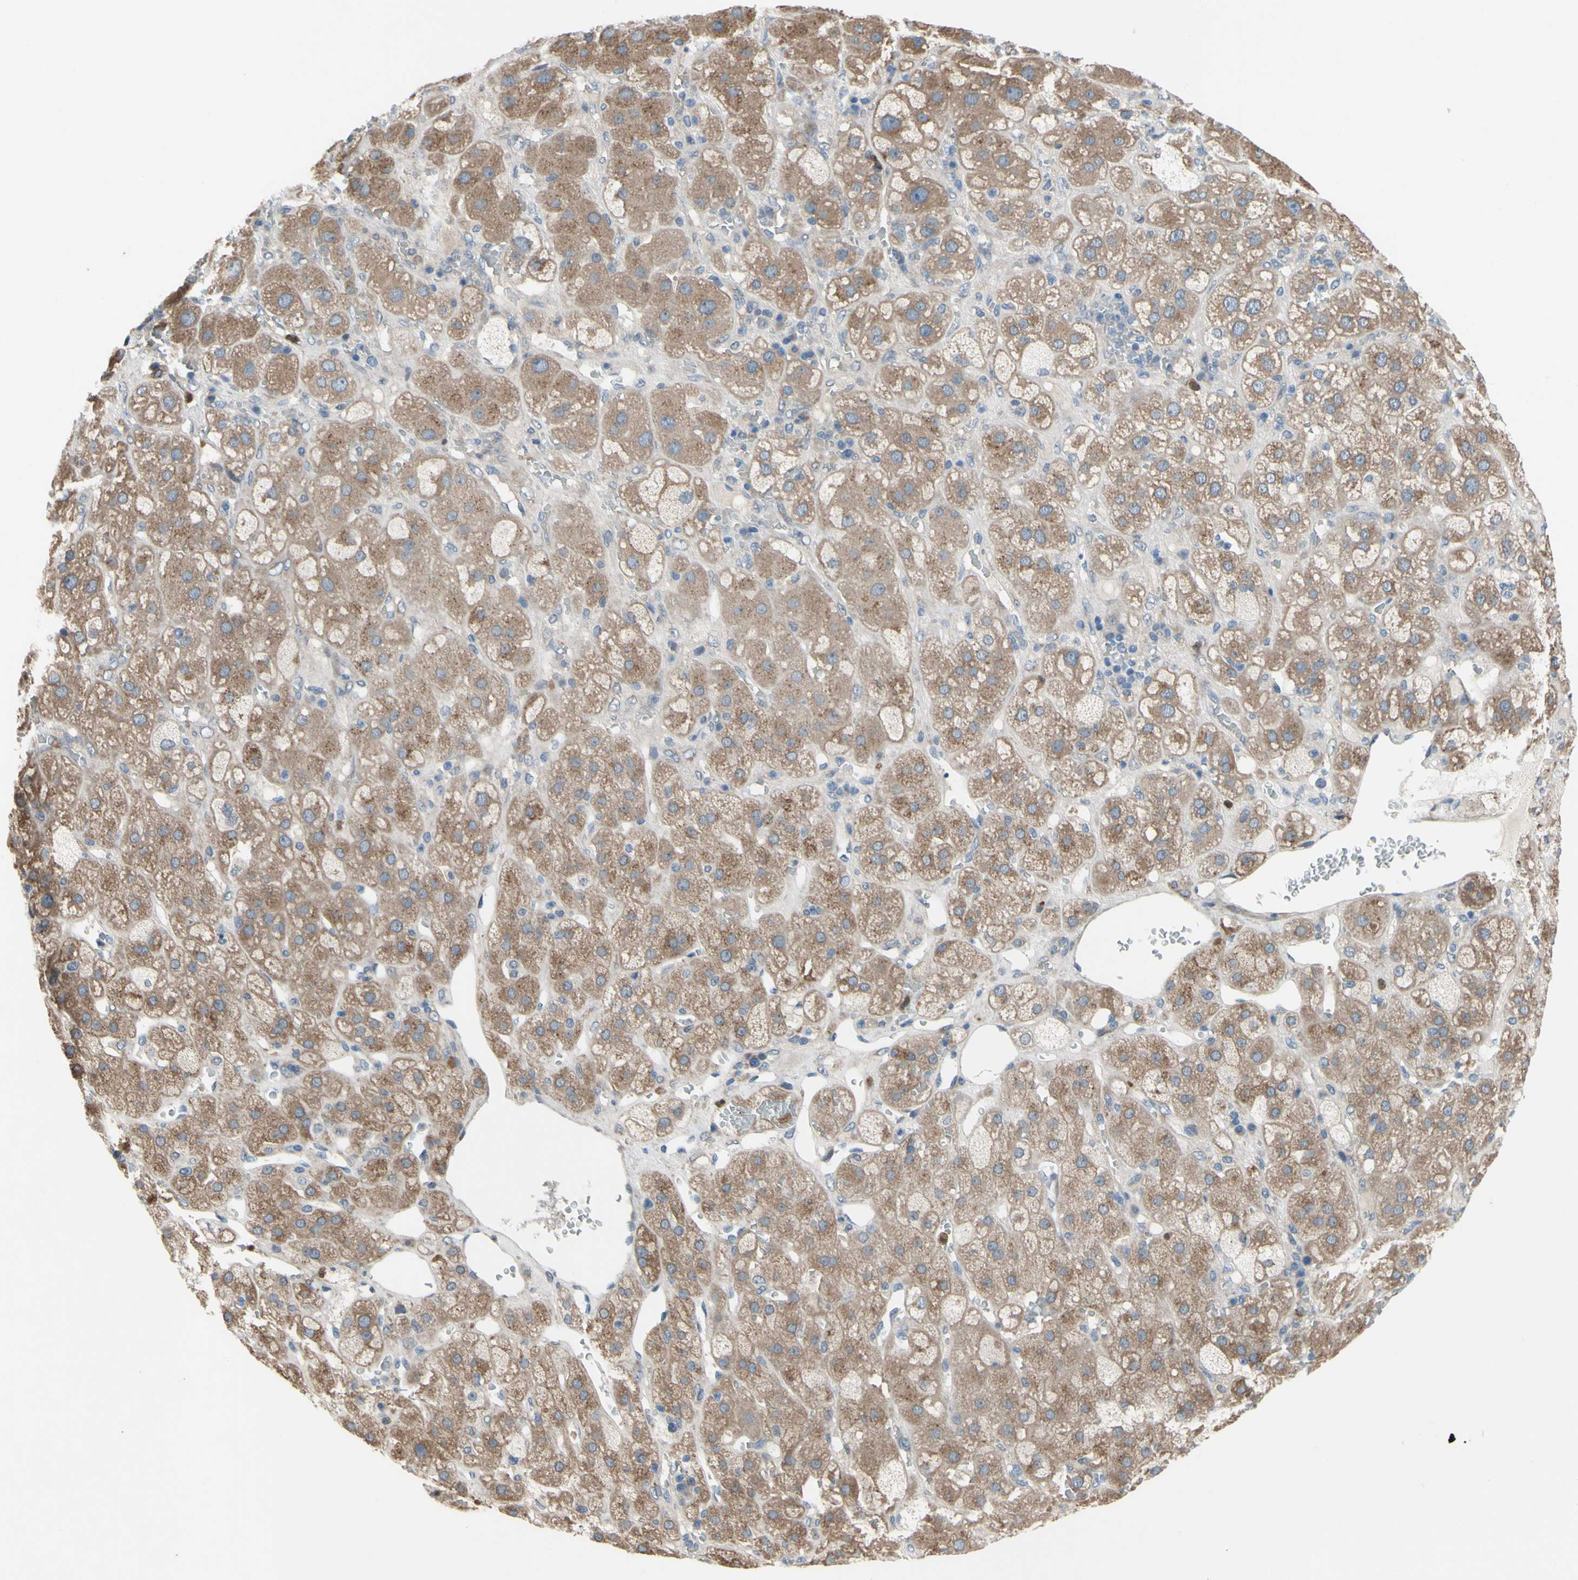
{"staining": {"intensity": "moderate", "quantity": ">75%", "location": "cytoplasmic/membranous"}, "tissue": "adrenal gland", "cell_type": "Glandular cells", "image_type": "normal", "snomed": [{"axis": "morphology", "description": "Normal tissue, NOS"}, {"axis": "topography", "description": "Adrenal gland"}], "caption": "This micrograph reveals immunohistochemistry staining of normal adrenal gland, with medium moderate cytoplasmic/membranous positivity in approximately >75% of glandular cells.", "gene": "GRAMD2B", "patient": {"sex": "female", "age": 47}}